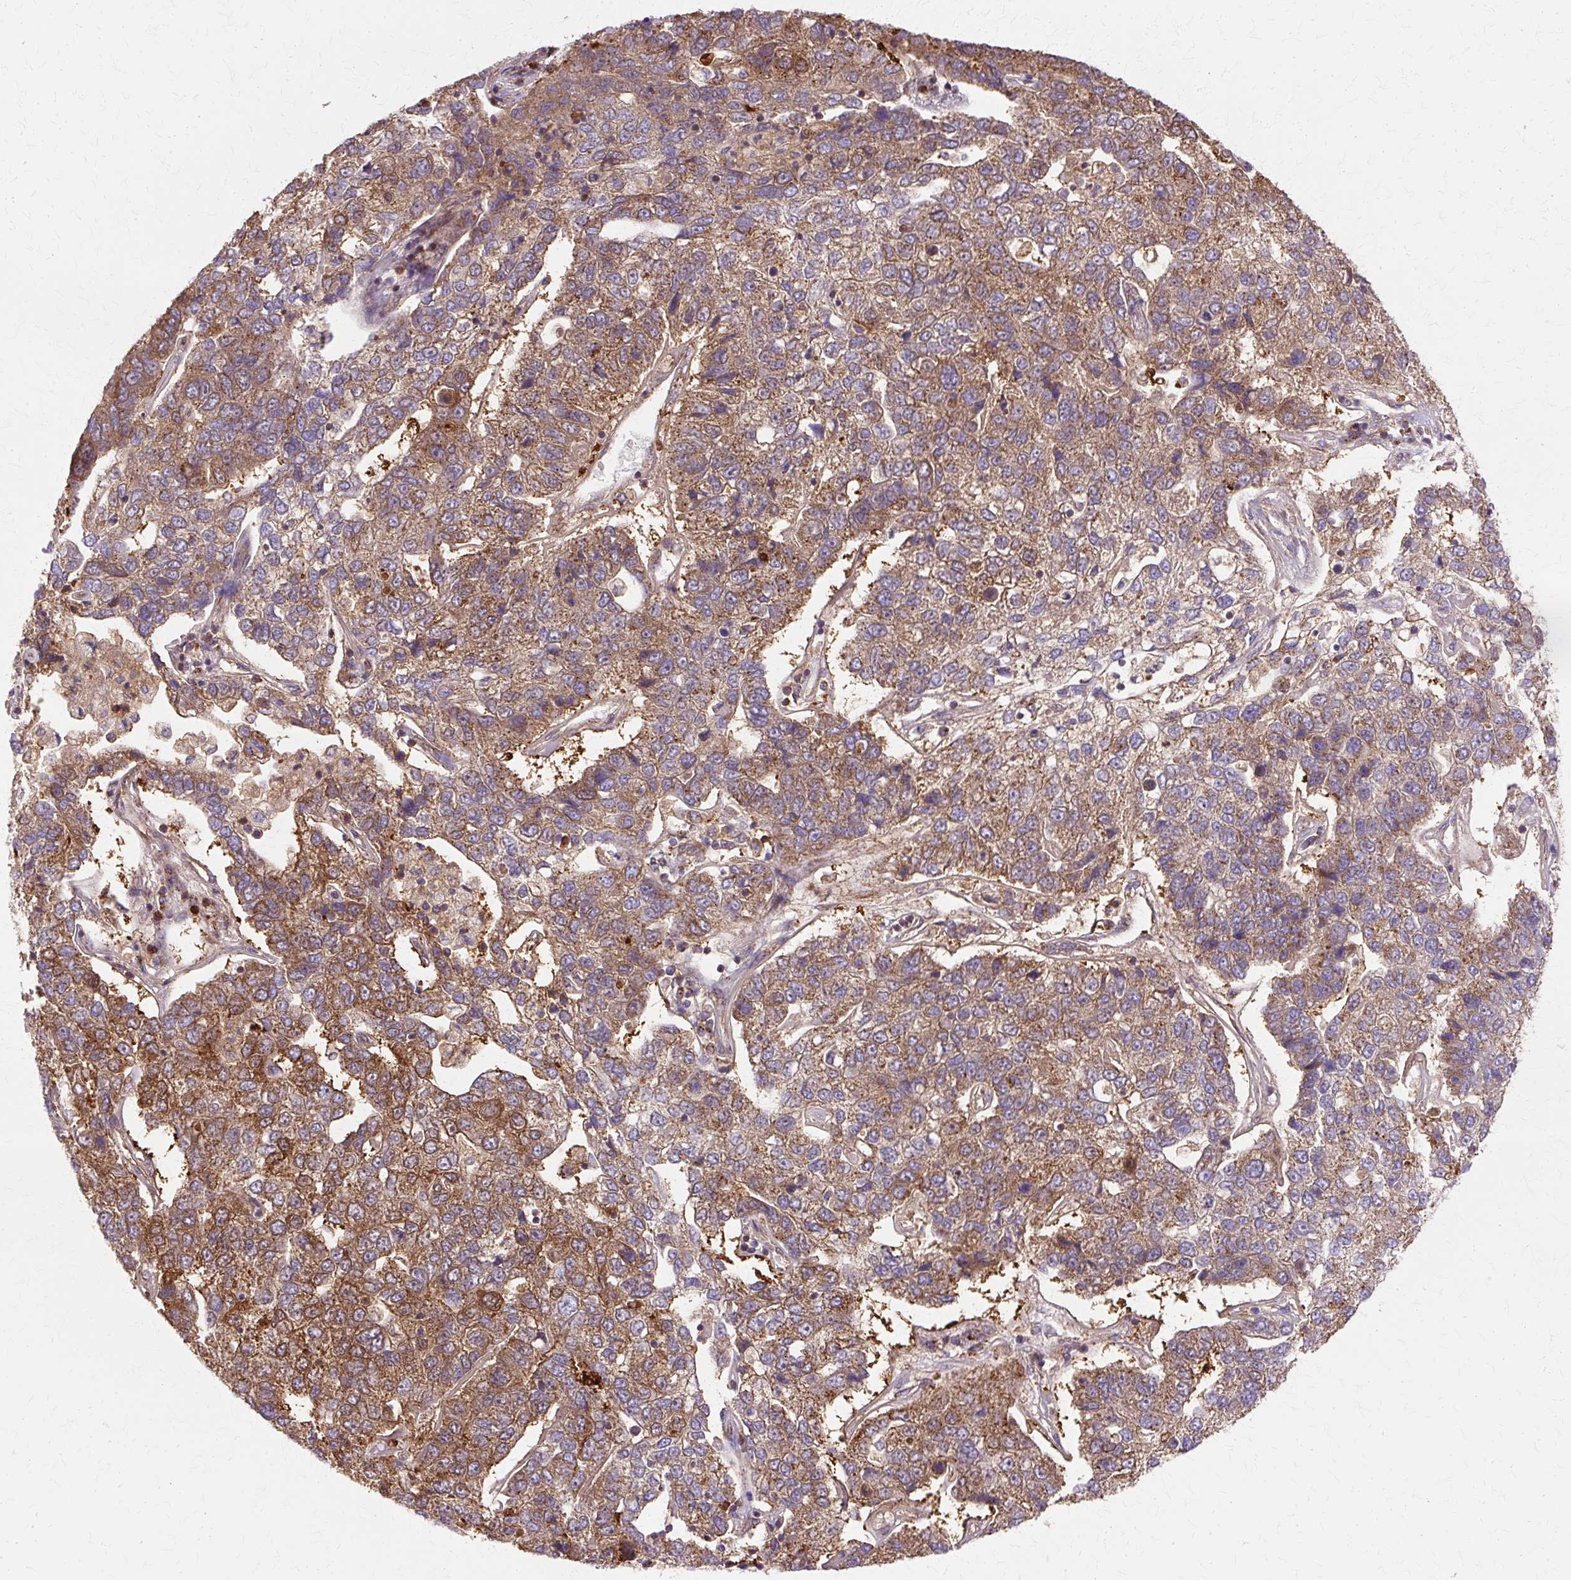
{"staining": {"intensity": "moderate", "quantity": ">75%", "location": "cytoplasmic/membranous"}, "tissue": "pancreatic cancer", "cell_type": "Tumor cells", "image_type": "cancer", "snomed": [{"axis": "morphology", "description": "Adenocarcinoma, NOS"}, {"axis": "topography", "description": "Pancreas"}], "caption": "Pancreatic cancer stained with IHC demonstrates moderate cytoplasmic/membranous expression in approximately >75% of tumor cells.", "gene": "COPB1", "patient": {"sex": "female", "age": 61}}